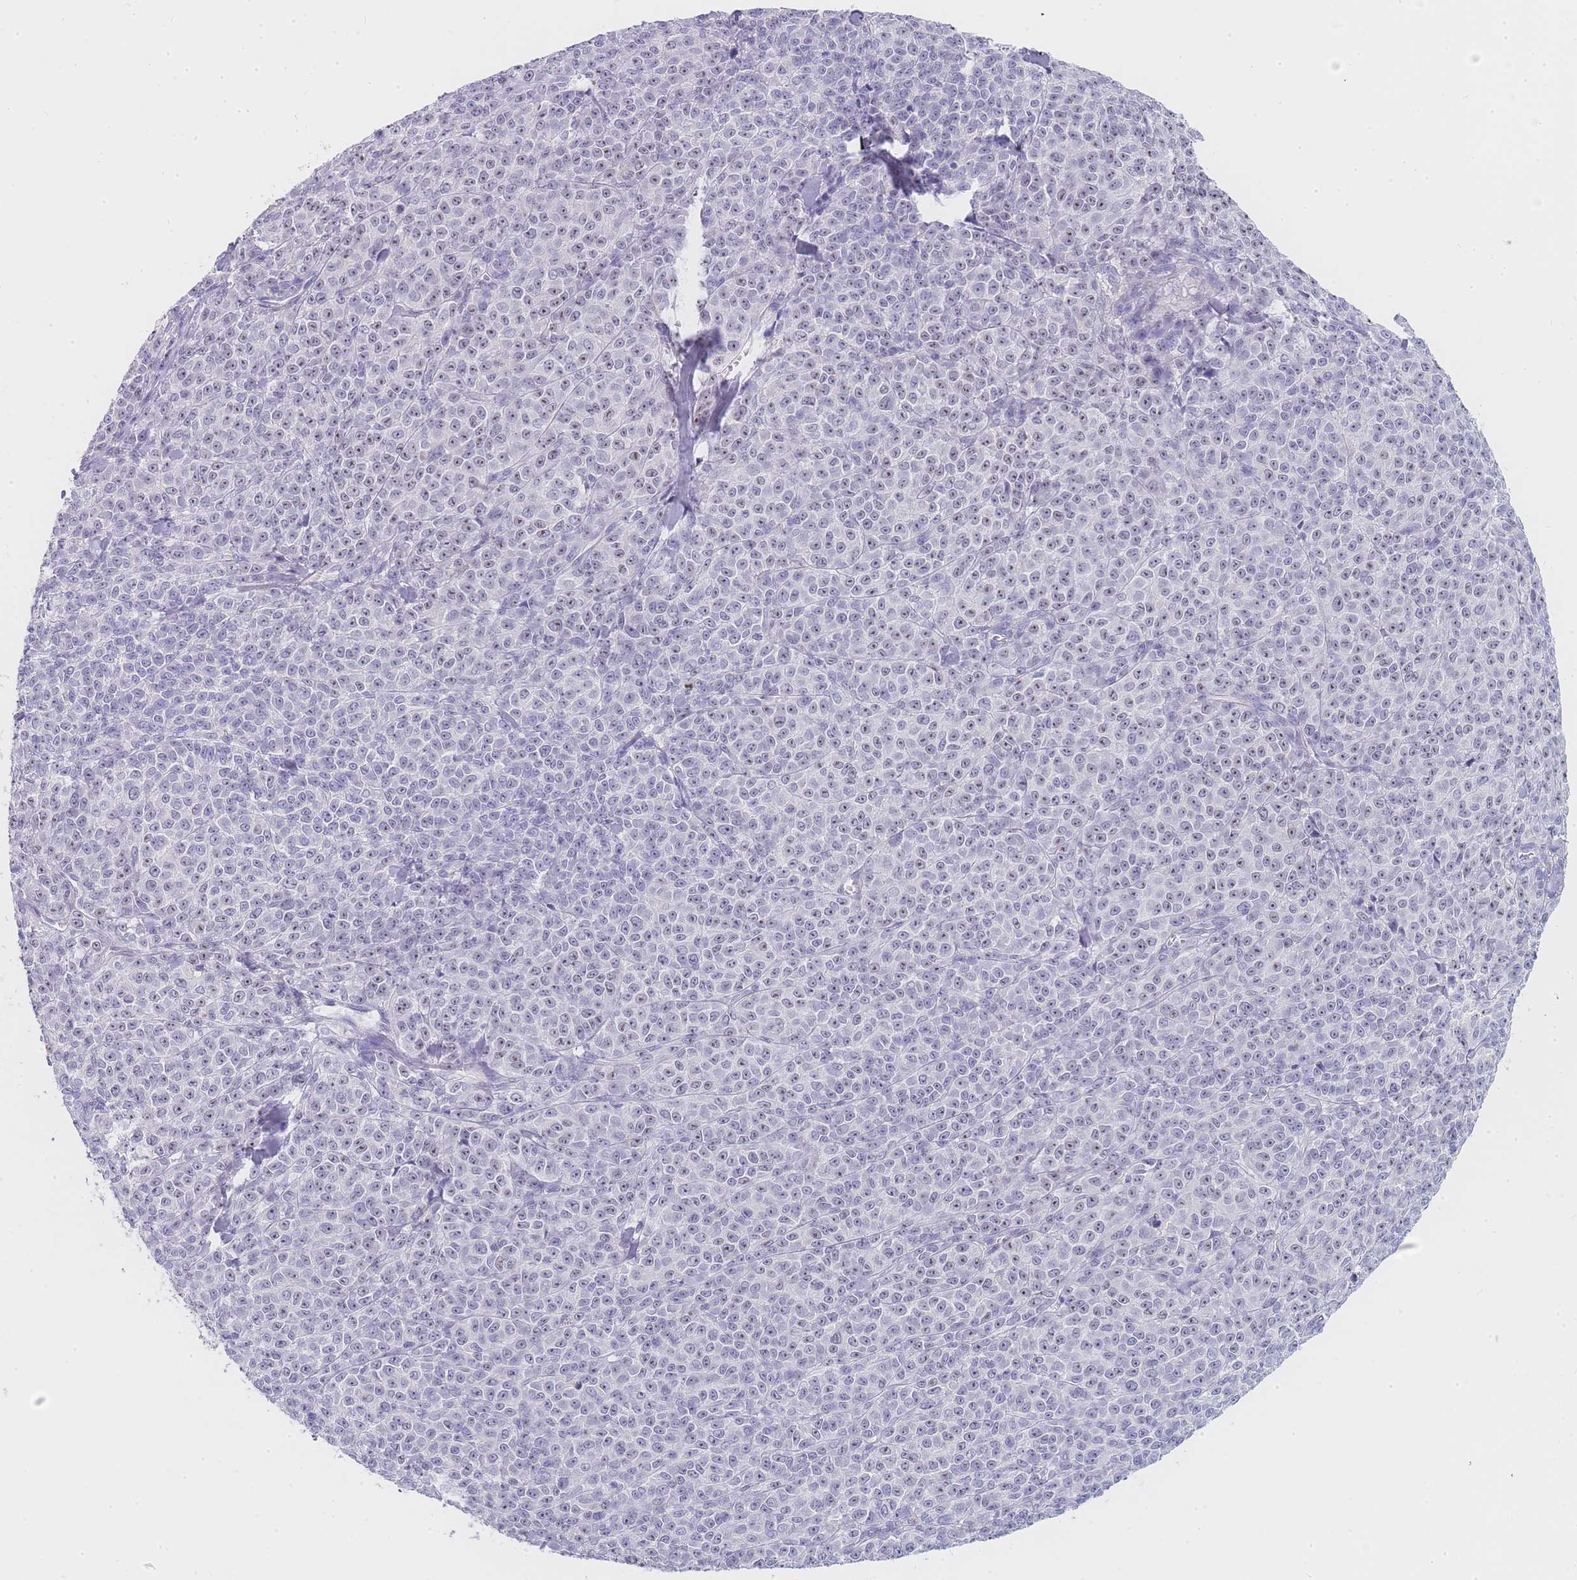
{"staining": {"intensity": "weak", "quantity": ">75%", "location": "nuclear"}, "tissue": "melanoma", "cell_type": "Tumor cells", "image_type": "cancer", "snomed": [{"axis": "morphology", "description": "Normal tissue, NOS"}, {"axis": "morphology", "description": "Malignant melanoma, NOS"}, {"axis": "topography", "description": "Skin"}], "caption": "An immunohistochemistry (IHC) image of tumor tissue is shown. Protein staining in brown highlights weak nuclear positivity in melanoma within tumor cells.", "gene": "NOP14", "patient": {"sex": "female", "age": 34}}